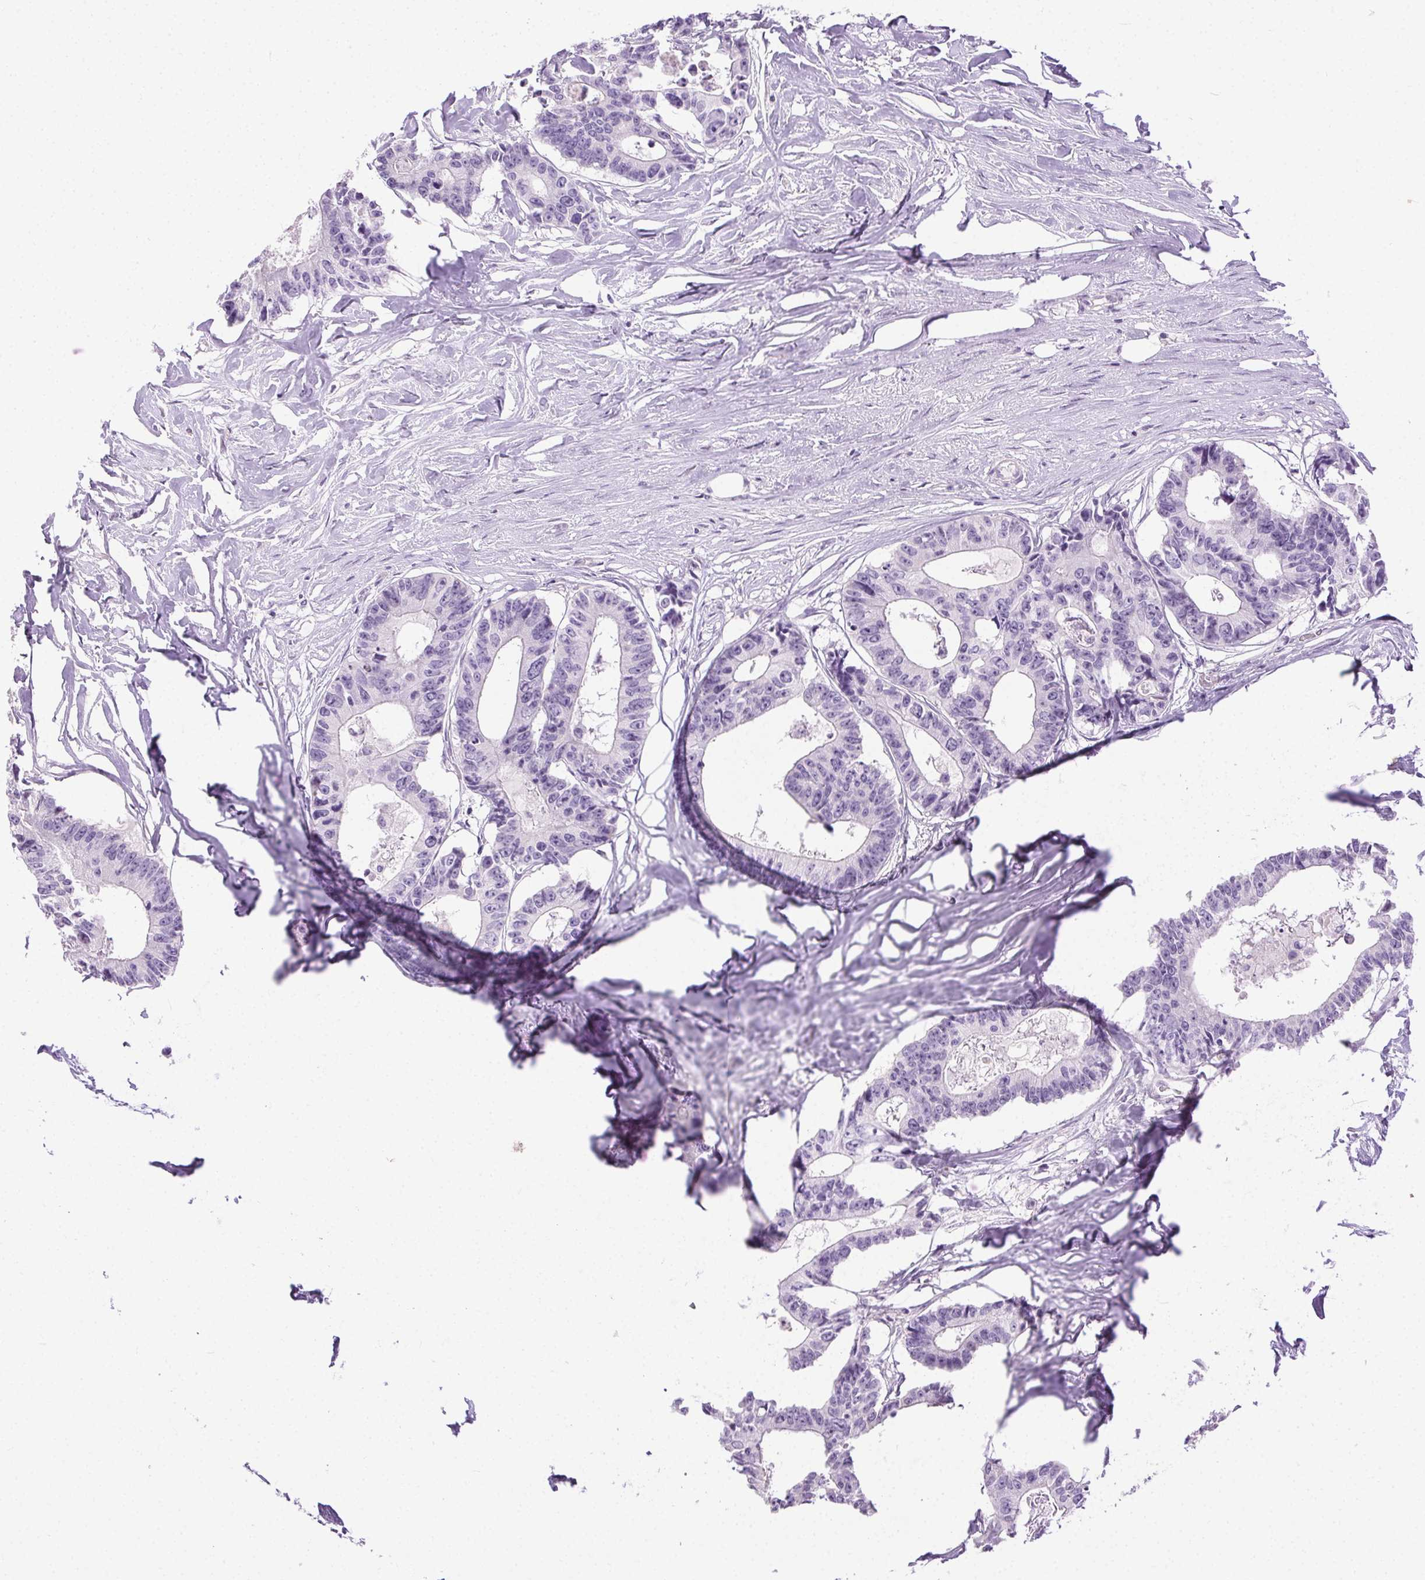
{"staining": {"intensity": "negative", "quantity": "none", "location": "none"}, "tissue": "colorectal cancer", "cell_type": "Tumor cells", "image_type": "cancer", "snomed": [{"axis": "morphology", "description": "Adenocarcinoma, NOS"}, {"axis": "topography", "description": "Rectum"}], "caption": "Tumor cells are negative for protein expression in human colorectal cancer.", "gene": "SYCE2", "patient": {"sex": "male", "age": 57}}